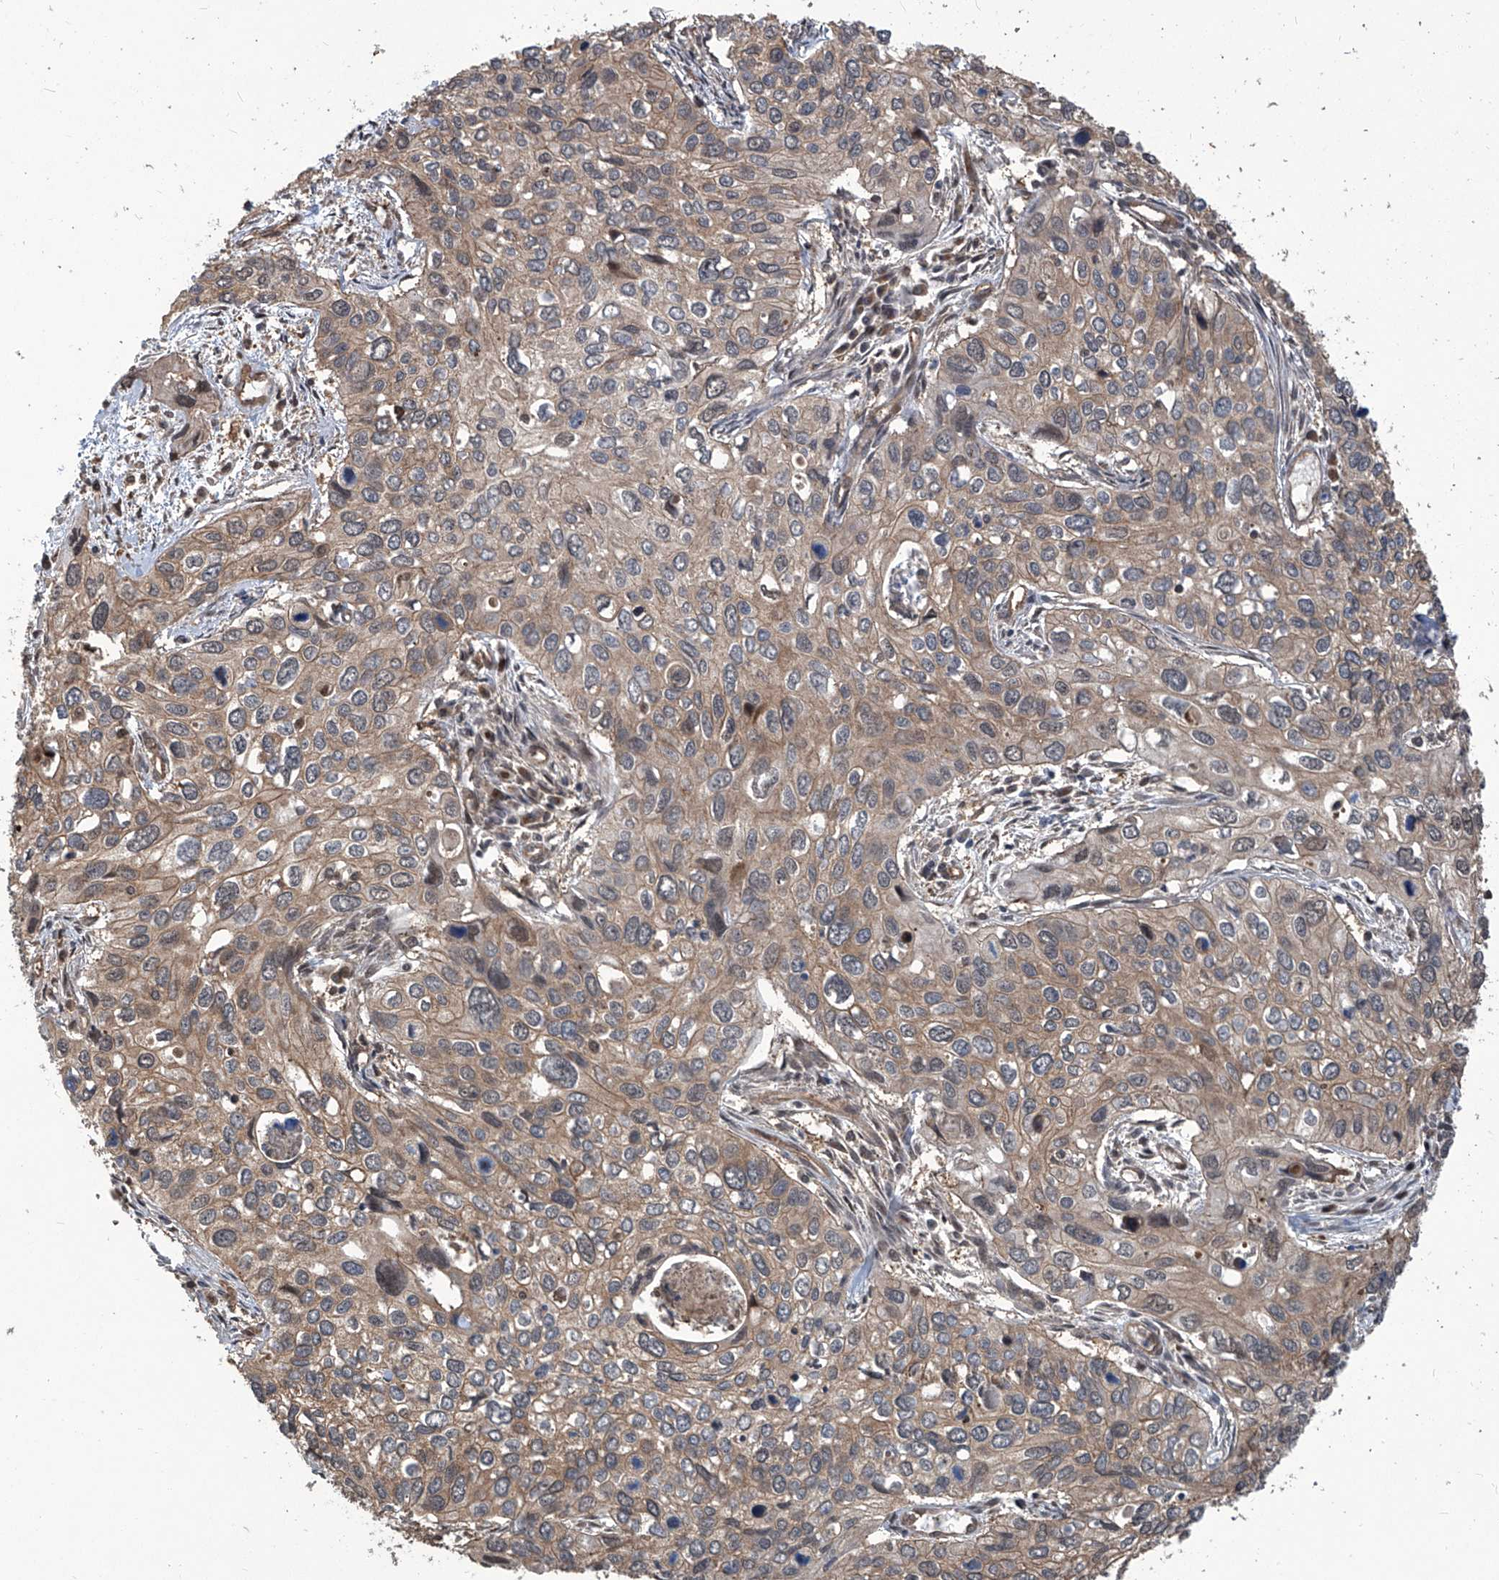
{"staining": {"intensity": "moderate", "quantity": ">75%", "location": "cytoplasmic/membranous"}, "tissue": "cervical cancer", "cell_type": "Tumor cells", "image_type": "cancer", "snomed": [{"axis": "morphology", "description": "Squamous cell carcinoma, NOS"}, {"axis": "topography", "description": "Cervix"}], "caption": "IHC staining of cervical cancer (squamous cell carcinoma), which shows medium levels of moderate cytoplasmic/membranous positivity in about >75% of tumor cells indicating moderate cytoplasmic/membranous protein expression. The staining was performed using DAB (brown) for protein detection and nuclei were counterstained in hematoxylin (blue).", "gene": "PSMB1", "patient": {"sex": "female", "age": 55}}